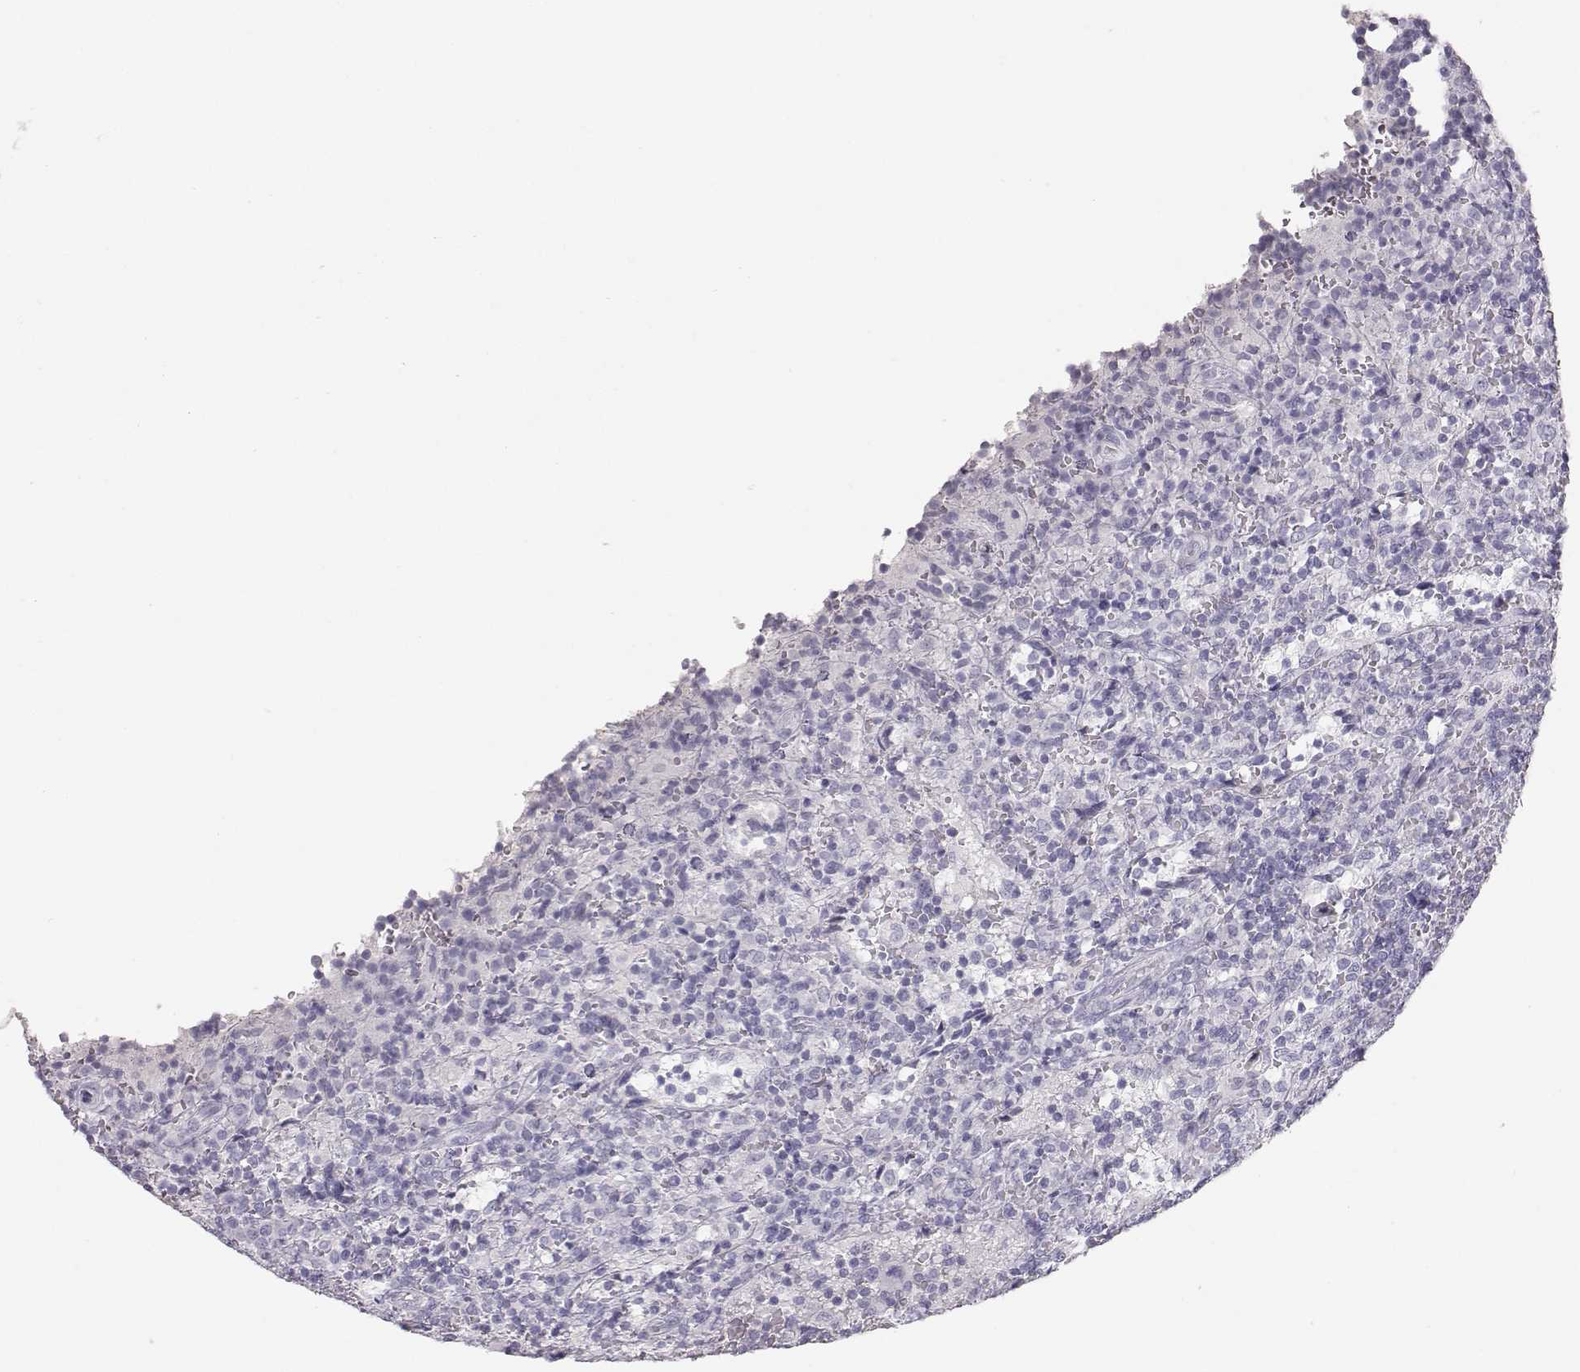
{"staining": {"intensity": "negative", "quantity": "none", "location": "none"}, "tissue": "lymphoma", "cell_type": "Tumor cells", "image_type": "cancer", "snomed": [{"axis": "morphology", "description": "Malignant lymphoma, non-Hodgkin's type, Low grade"}, {"axis": "topography", "description": "Spleen"}], "caption": "DAB immunohistochemical staining of lymphoma shows no significant positivity in tumor cells.", "gene": "KRTAP16-1", "patient": {"sex": "male", "age": 62}}